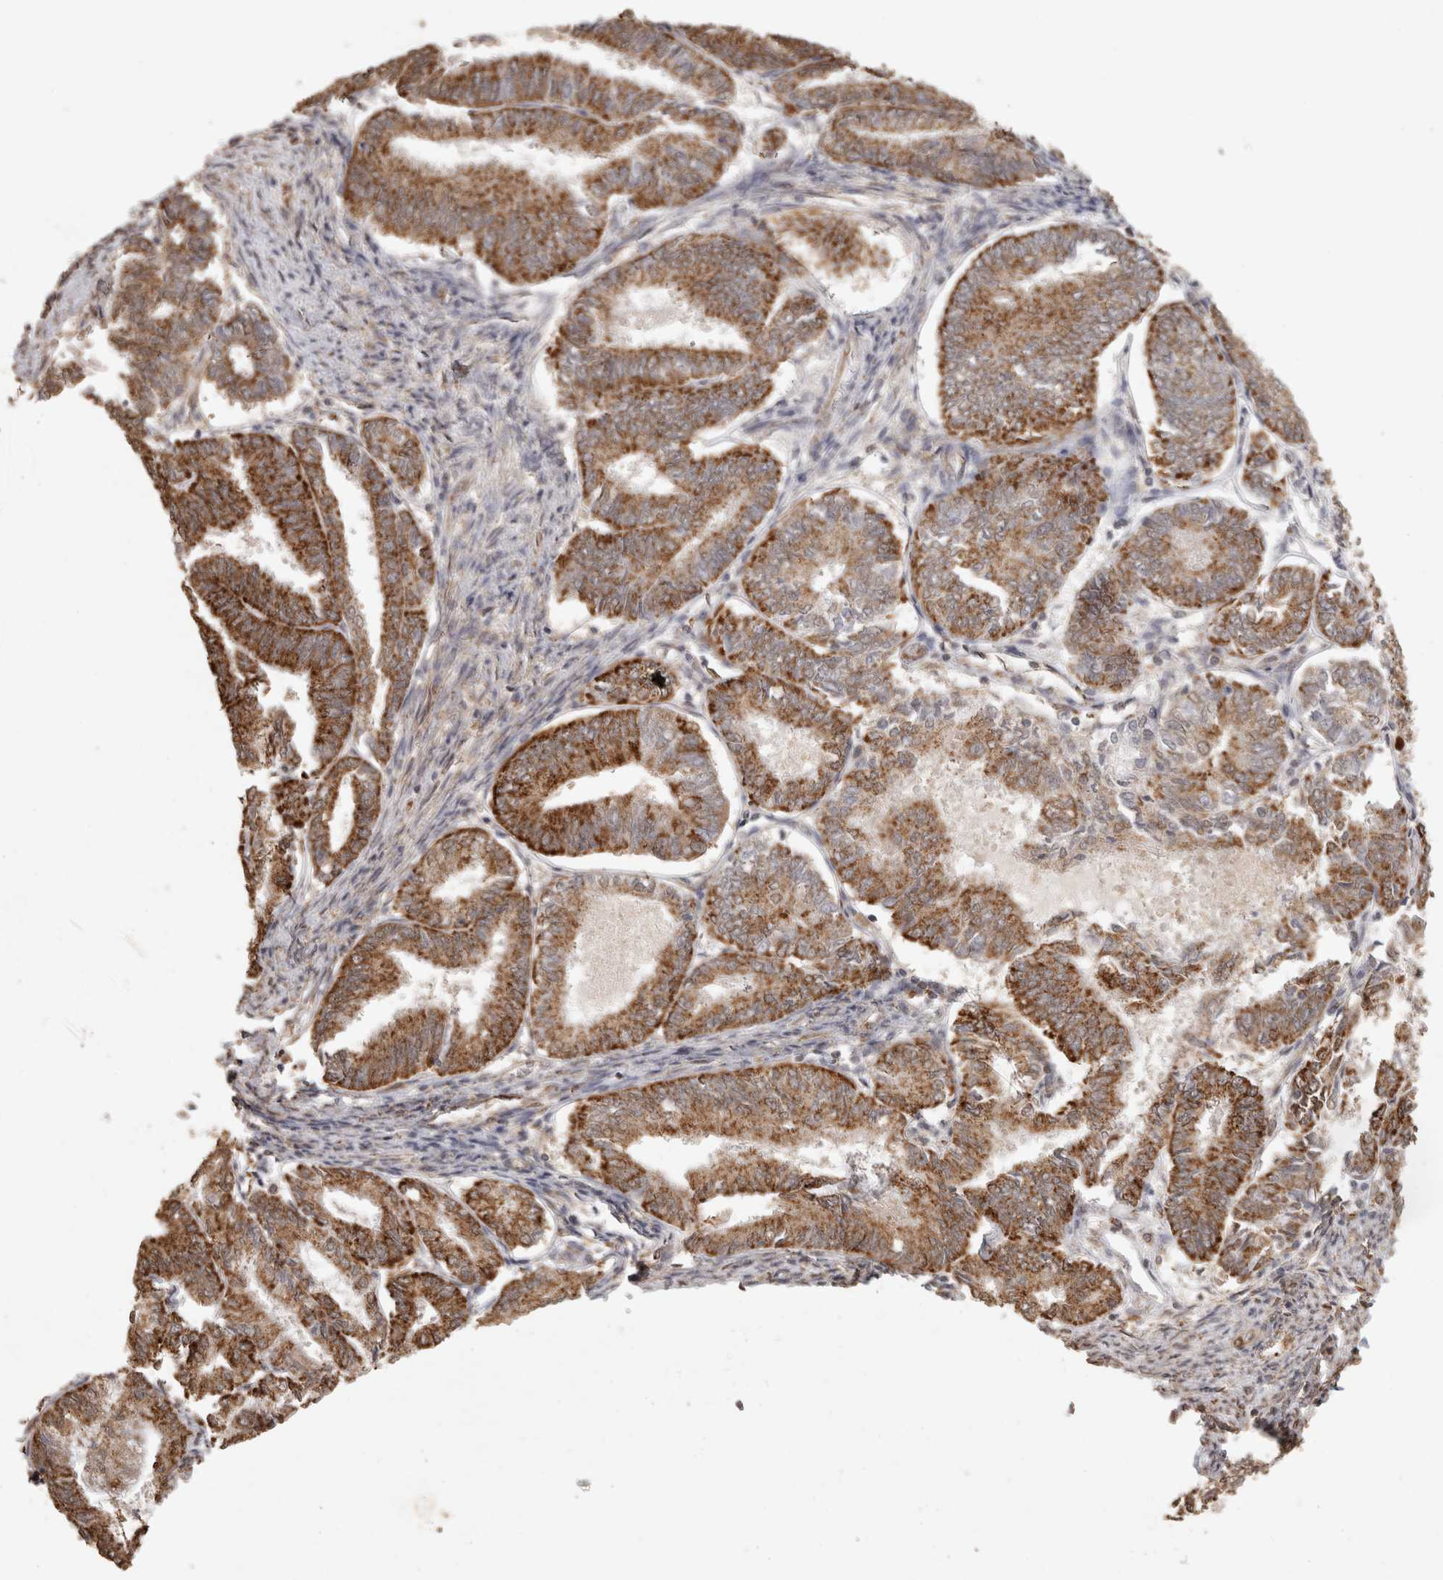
{"staining": {"intensity": "strong", "quantity": ">75%", "location": "cytoplasmic/membranous"}, "tissue": "endometrial cancer", "cell_type": "Tumor cells", "image_type": "cancer", "snomed": [{"axis": "morphology", "description": "Adenocarcinoma, NOS"}, {"axis": "topography", "description": "Endometrium"}], "caption": "Immunohistochemistry of adenocarcinoma (endometrial) shows high levels of strong cytoplasmic/membranous staining in about >75% of tumor cells. Using DAB (3,3'-diaminobenzidine) (brown) and hematoxylin (blue) stains, captured at high magnification using brightfield microscopy.", "gene": "BNIP3L", "patient": {"sex": "female", "age": 86}}